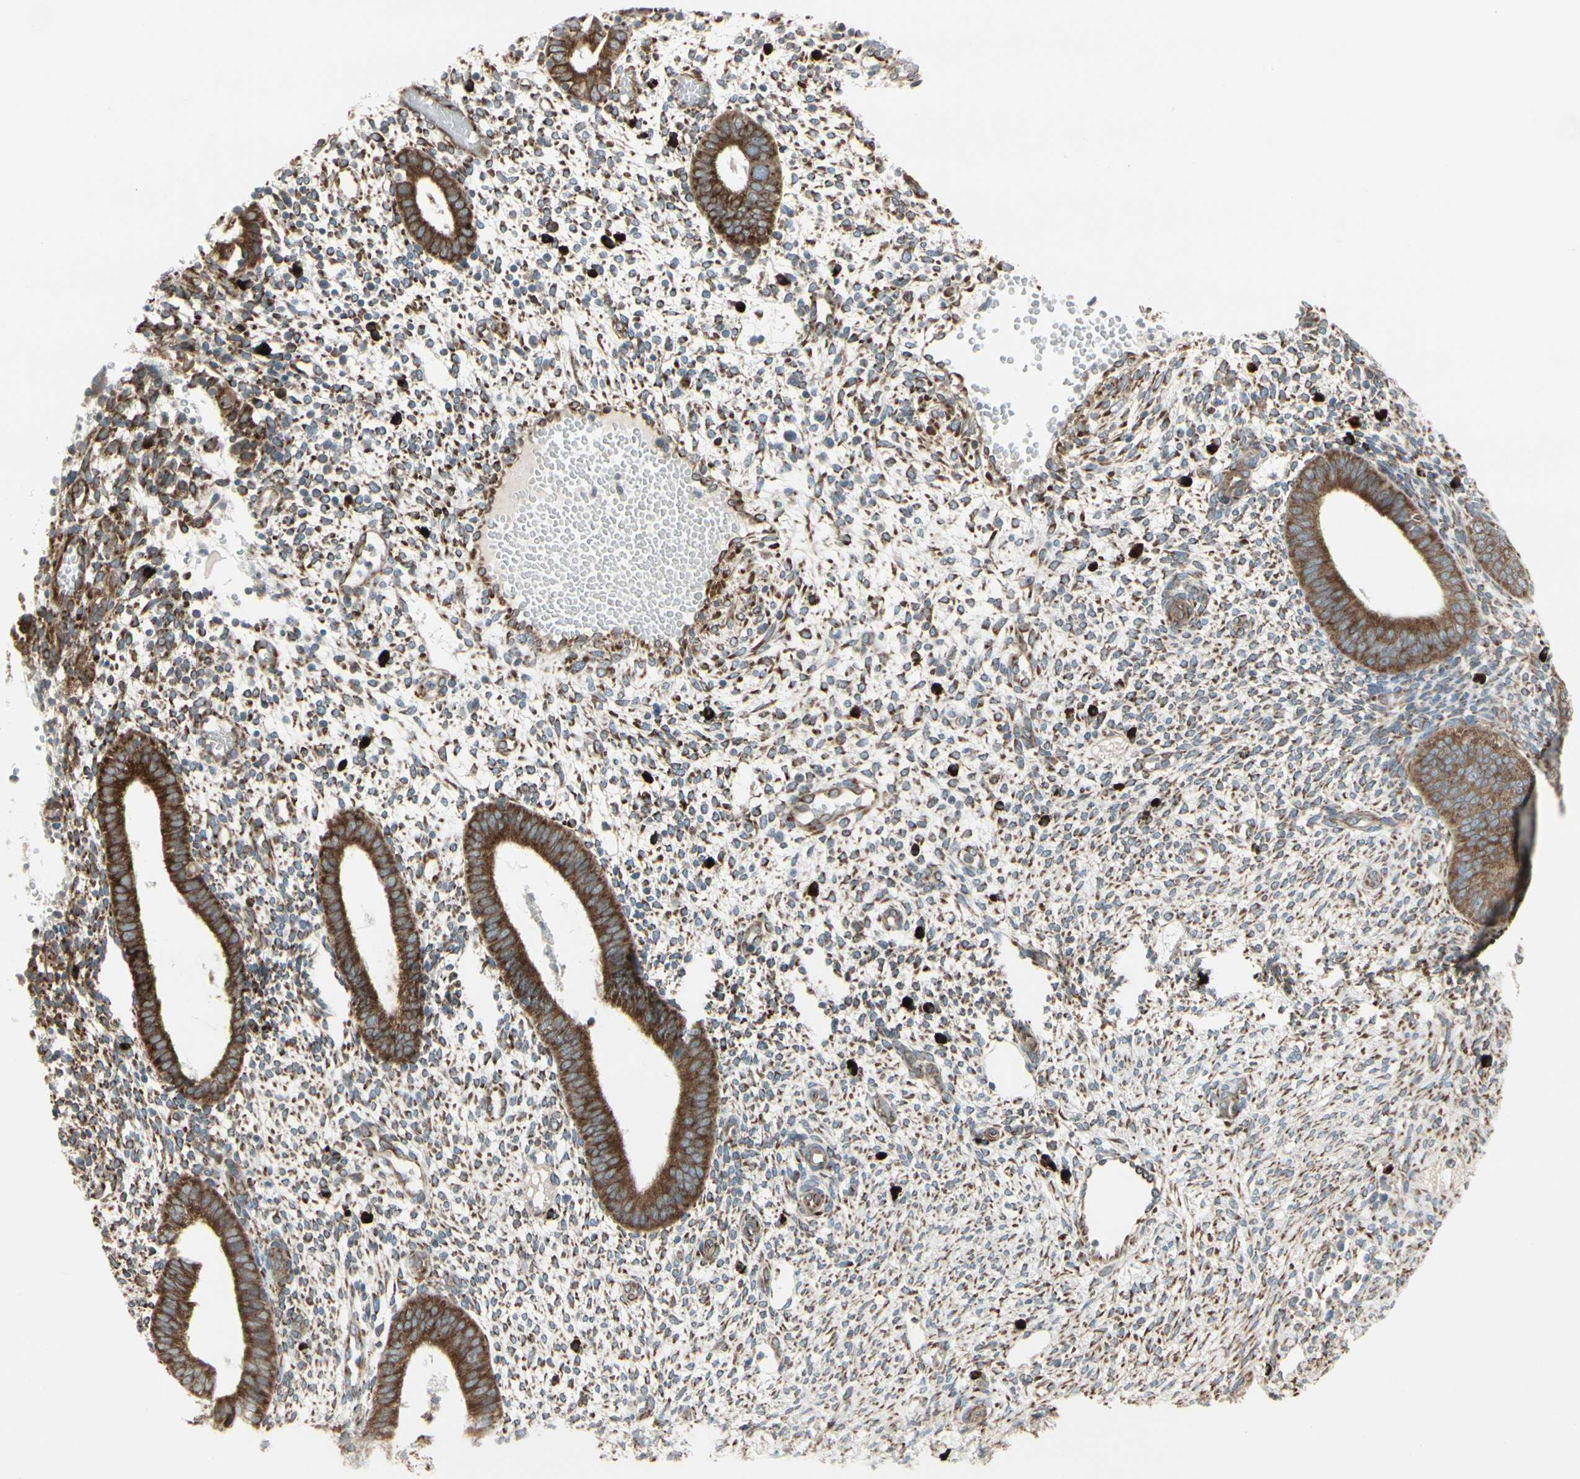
{"staining": {"intensity": "weak", "quantity": "25%-75%", "location": "cytoplasmic/membranous"}, "tissue": "endometrium", "cell_type": "Cells in endometrial stroma", "image_type": "normal", "snomed": [{"axis": "morphology", "description": "Normal tissue, NOS"}, {"axis": "topography", "description": "Endometrium"}], "caption": "High-power microscopy captured an immunohistochemistry micrograph of normal endometrium, revealing weak cytoplasmic/membranous expression in about 25%-75% of cells in endometrial stroma. The staining was performed using DAB, with brown indicating positive protein expression. Nuclei are stained blue with hematoxylin.", "gene": "FNDC3A", "patient": {"sex": "female", "age": 35}}